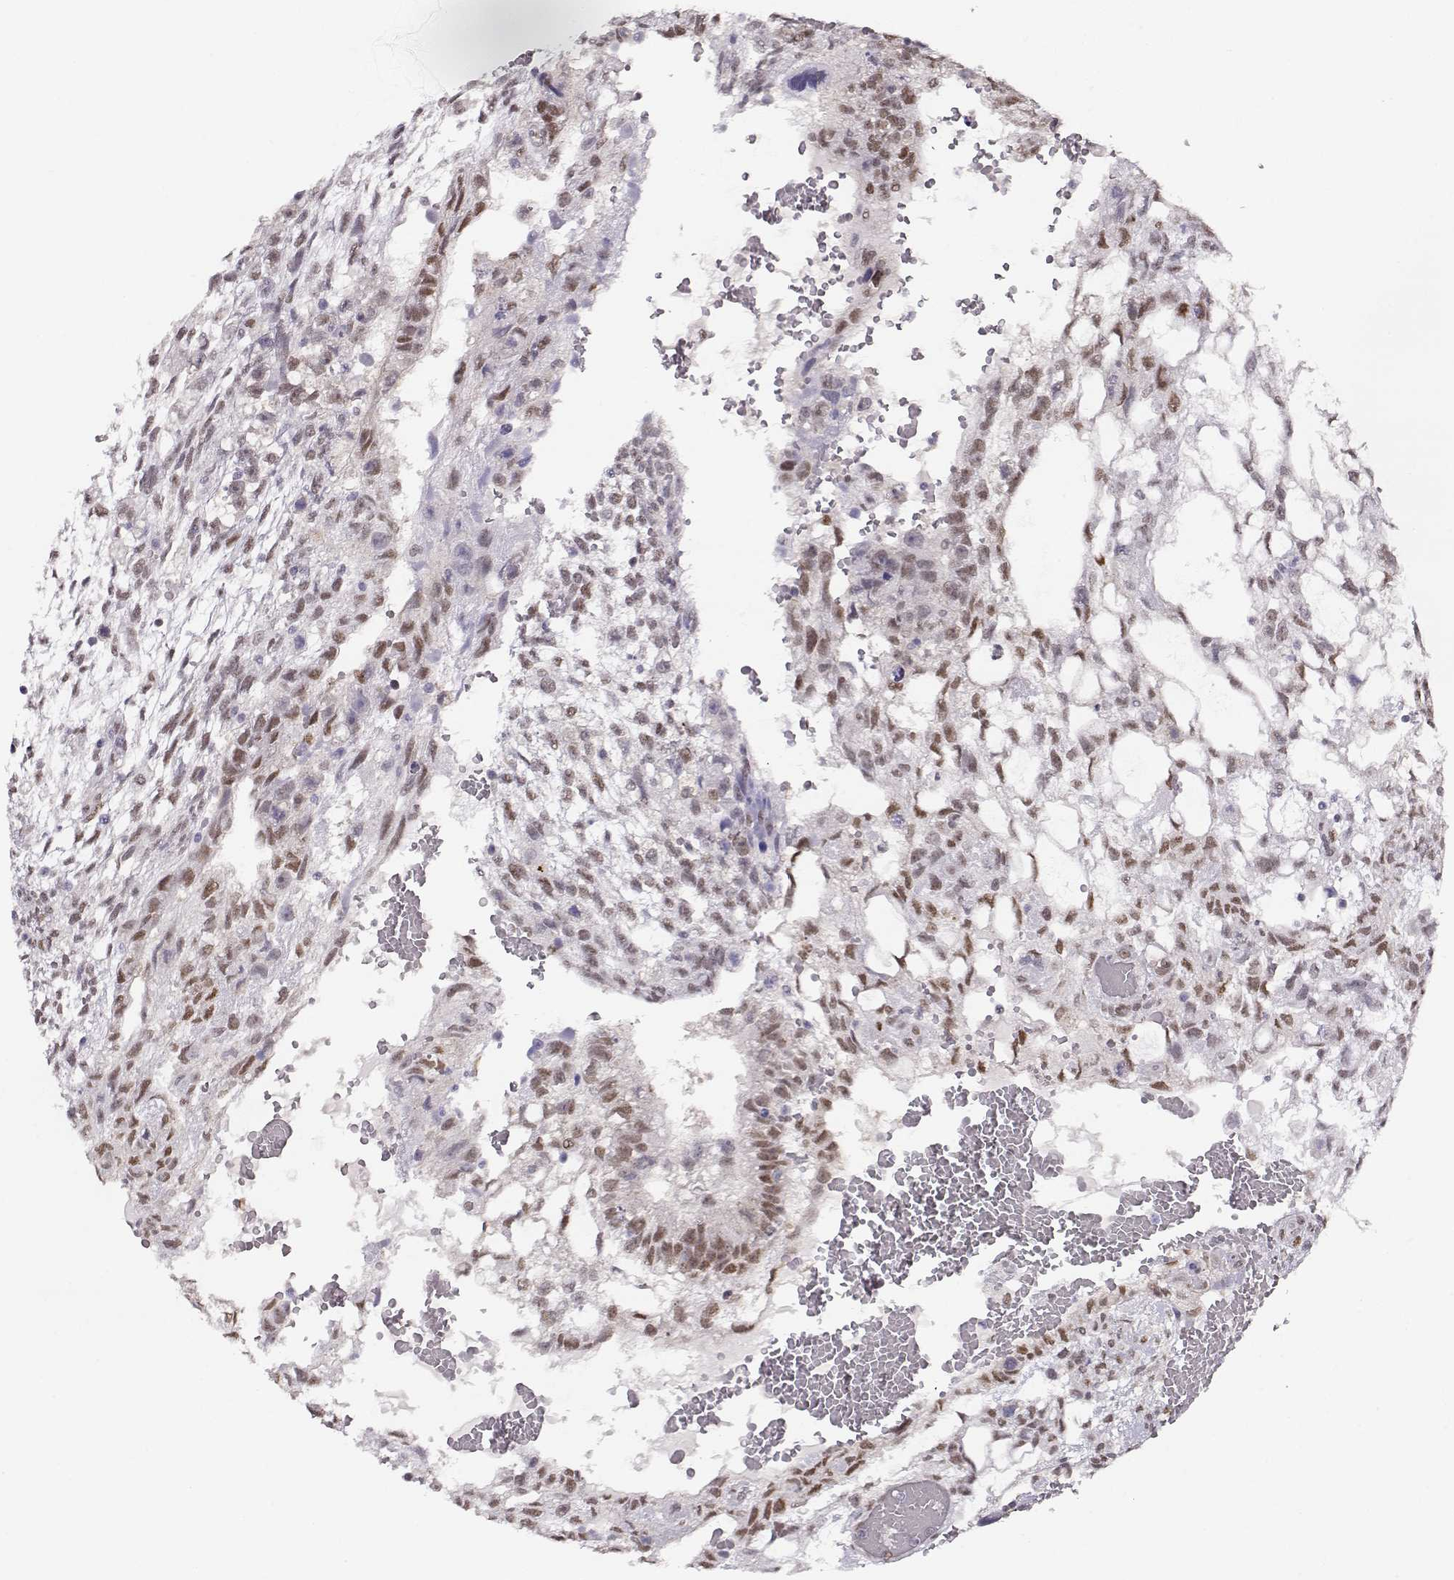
{"staining": {"intensity": "weak", "quantity": "25%-75%", "location": "nuclear"}, "tissue": "testis cancer", "cell_type": "Tumor cells", "image_type": "cancer", "snomed": [{"axis": "morphology", "description": "Carcinoma, Embryonal, NOS"}, {"axis": "topography", "description": "Testis"}], "caption": "Testis cancer stained with a brown dye shows weak nuclear positive staining in about 25%-75% of tumor cells.", "gene": "POLI", "patient": {"sex": "male", "age": 32}}